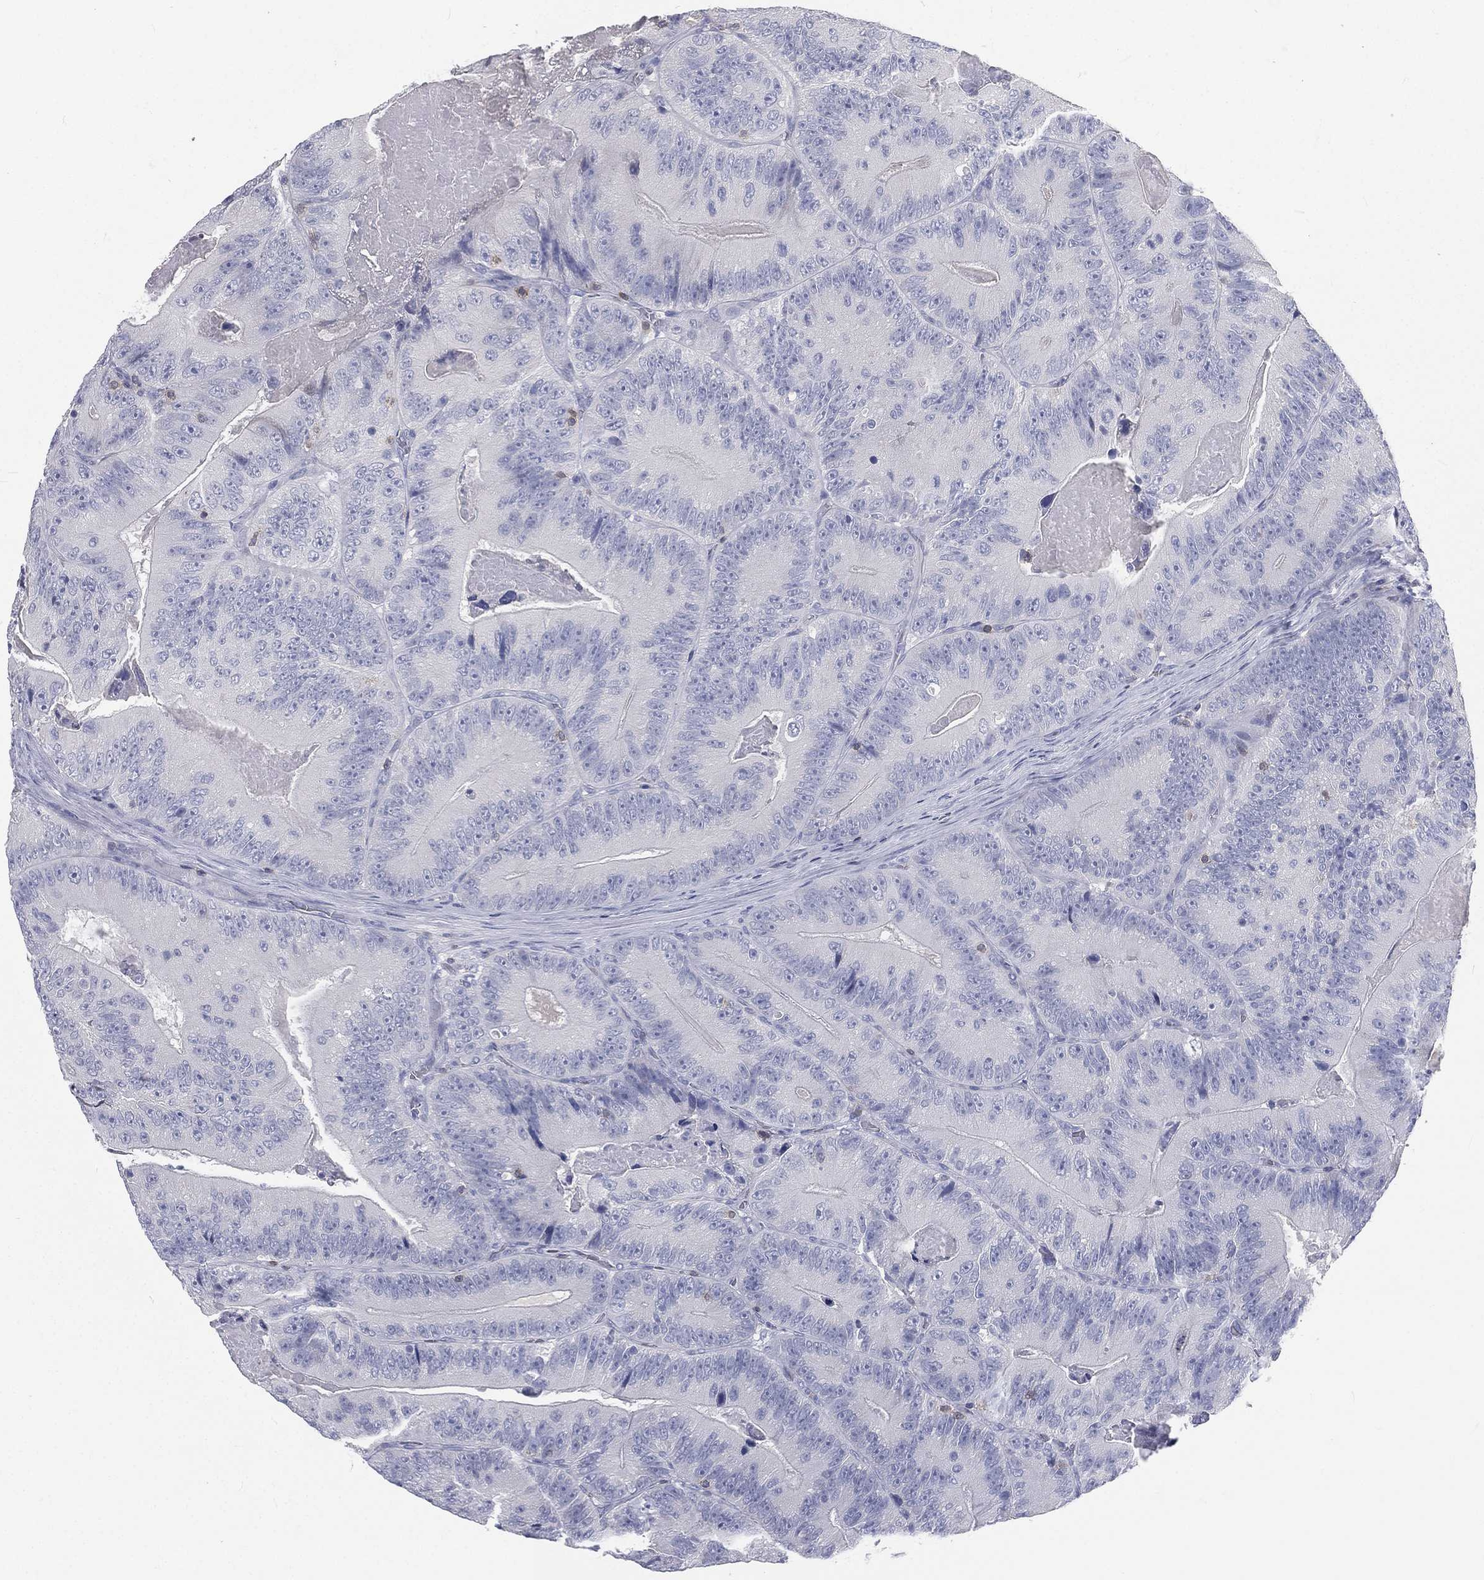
{"staining": {"intensity": "negative", "quantity": "none", "location": "none"}, "tissue": "colorectal cancer", "cell_type": "Tumor cells", "image_type": "cancer", "snomed": [{"axis": "morphology", "description": "Adenocarcinoma, NOS"}, {"axis": "topography", "description": "Colon"}], "caption": "Immunohistochemistry (IHC) histopathology image of colorectal cancer stained for a protein (brown), which exhibits no staining in tumor cells. Nuclei are stained in blue.", "gene": "CD3D", "patient": {"sex": "female", "age": 86}}